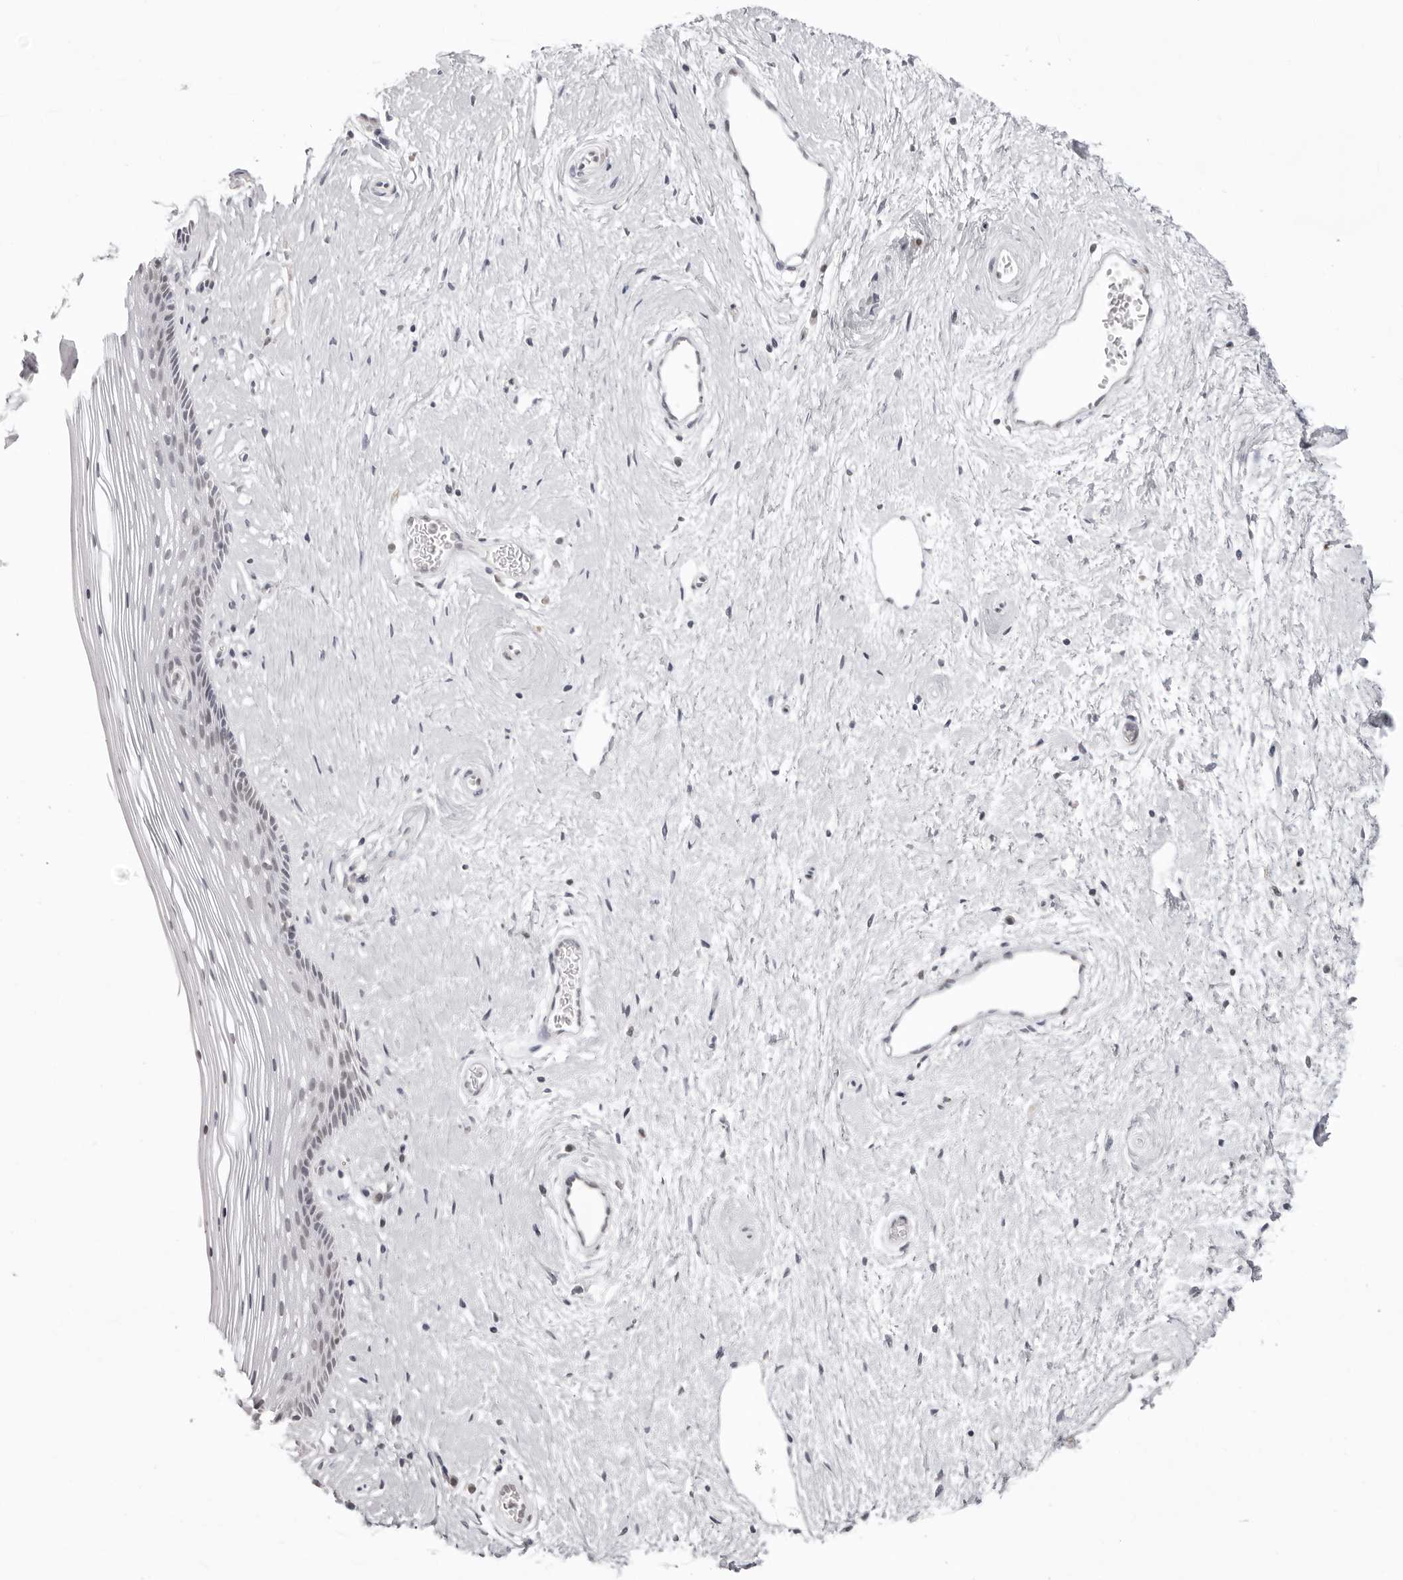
{"staining": {"intensity": "negative", "quantity": "none", "location": "none"}, "tissue": "vagina", "cell_type": "Squamous epithelial cells", "image_type": "normal", "snomed": [{"axis": "morphology", "description": "Normal tissue, NOS"}, {"axis": "topography", "description": "Vagina"}], "caption": "DAB immunohistochemical staining of unremarkable human vagina demonstrates no significant positivity in squamous epithelial cells.", "gene": "NTM", "patient": {"sex": "female", "age": 46}}